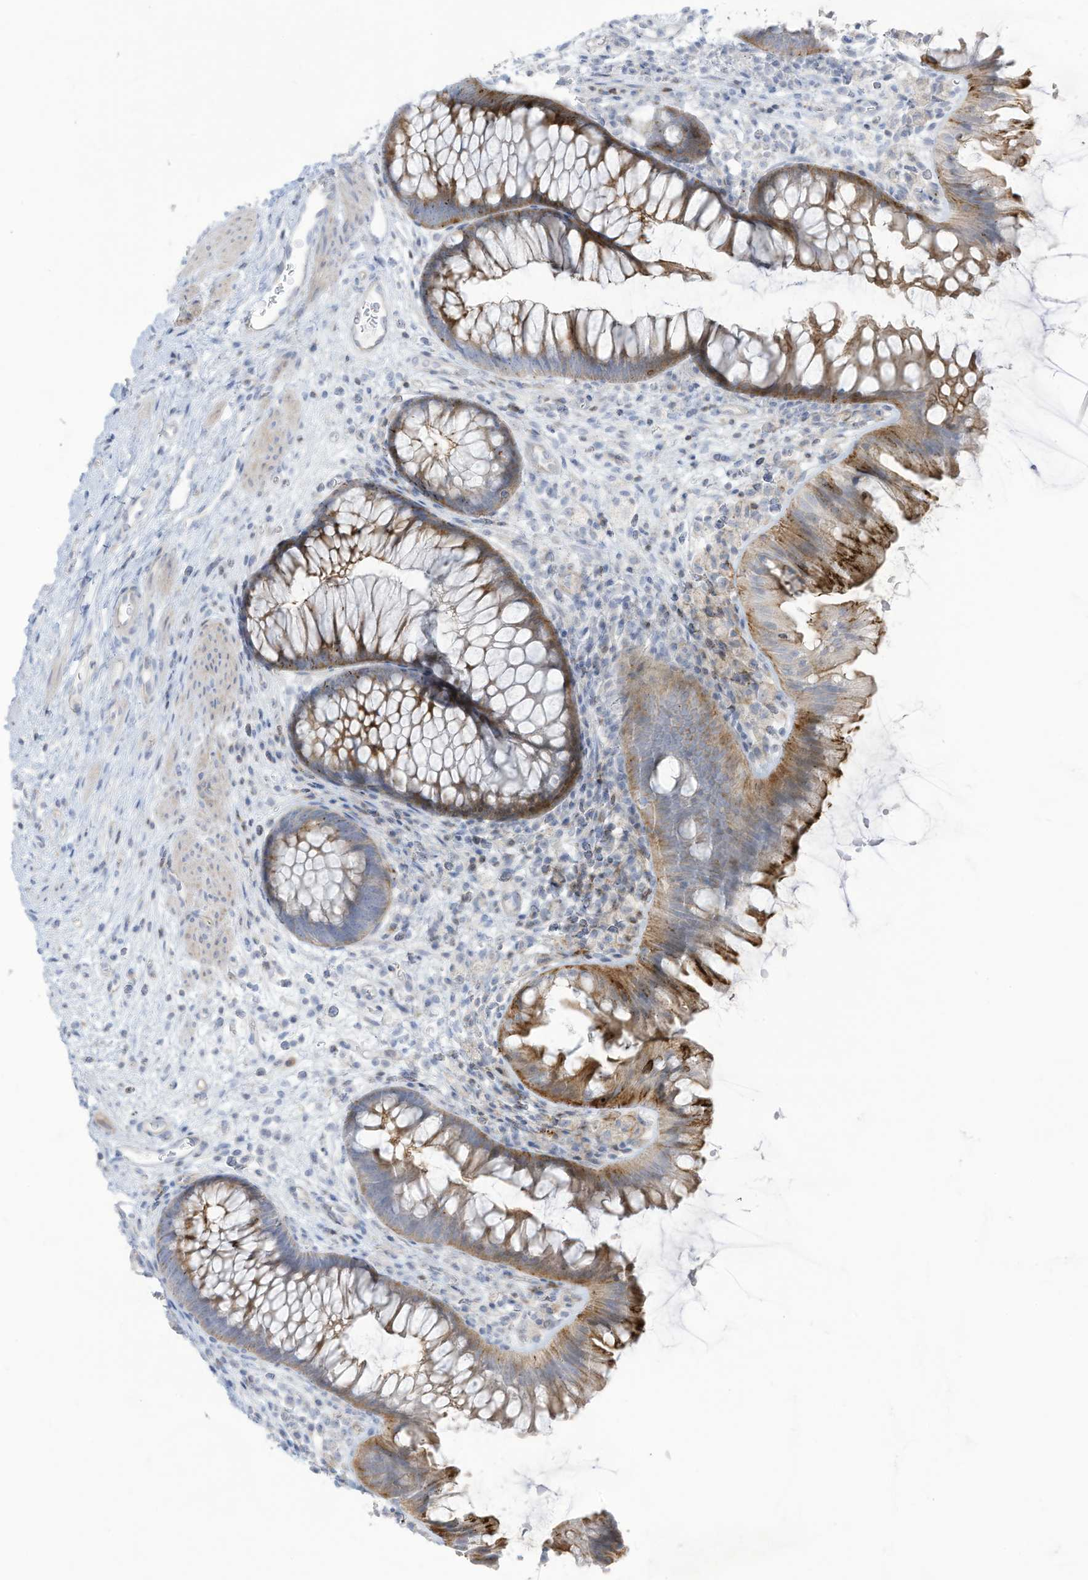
{"staining": {"intensity": "negative", "quantity": "none", "location": "none"}, "tissue": "colon", "cell_type": "Endothelial cells", "image_type": "normal", "snomed": [{"axis": "morphology", "description": "Normal tissue, NOS"}, {"axis": "topography", "description": "Colon"}], "caption": "This micrograph is of unremarkable colon stained with immunohistochemistry to label a protein in brown with the nuclei are counter-stained blue. There is no expression in endothelial cells.", "gene": "THNSL2", "patient": {"sex": "female", "age": 62}}